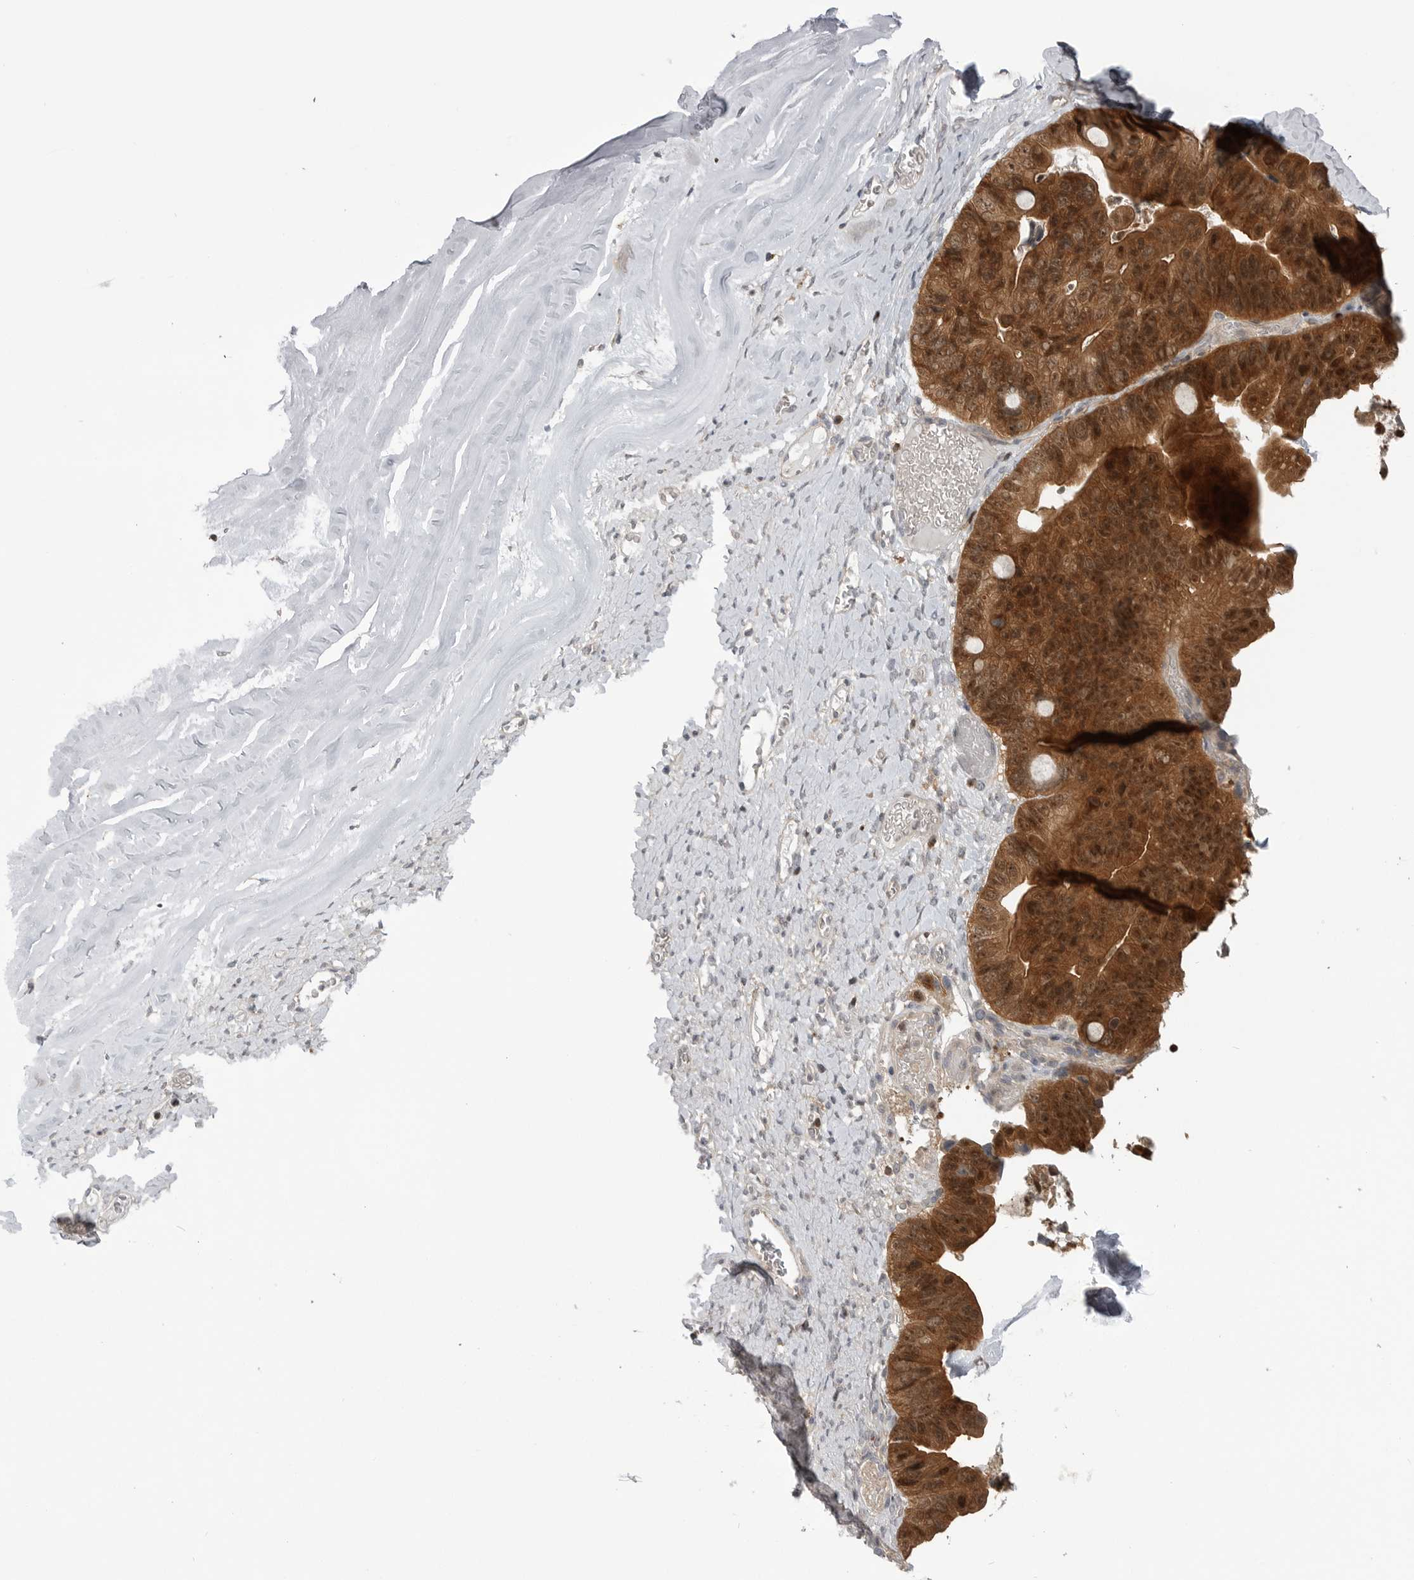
{"staining": {"intensity": "strong", "quantity": ">75%", "location": "cytoplasmic/membranous,nuclear"}, "tissue": "ovarian cancer", "cell_type": "Tumor cells", "image_type": "cancer", "snomed": [{"axis": "morphology", "description": "Cystadenocarcinoma, mucinous, NOS"}, {"axis": "topography", "description": "Ovary"}], "caption": "Protein staining of ovarian cancer tissue displays strong cytoplasmic/membranous and nuclear positivity in about >75% of tumor cells. The staining is performed using DAB (3,3'-diaminobenzidine) brown chromogen to label protein expression. The nuclei are counter-stained blue using hematoxylin.", "gene": "MAPK13", "patient": {"sex": "female", "age": 61}}